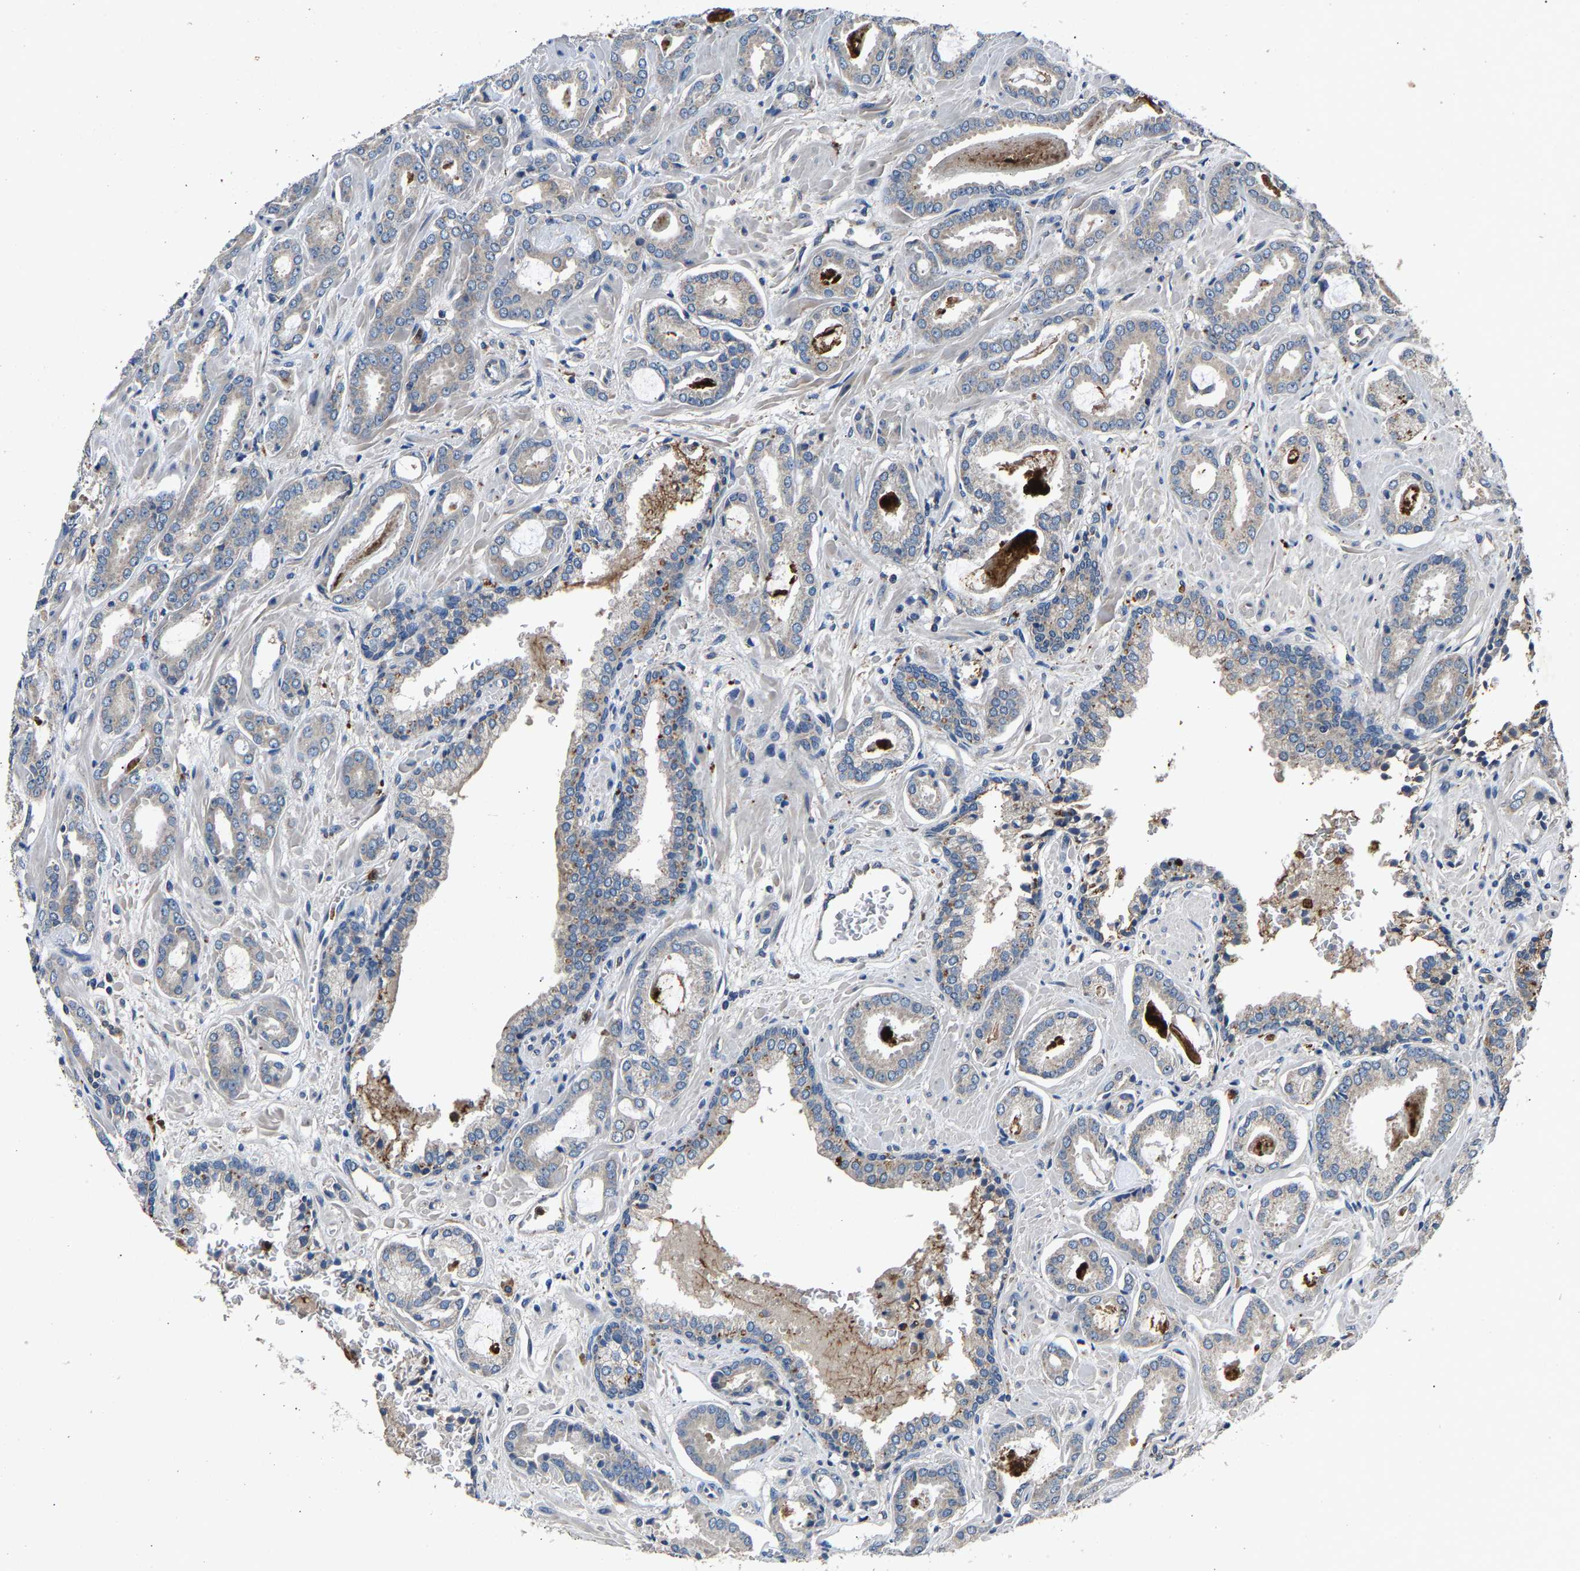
{"staining": {"intensity": "negative", "quantity": "none", "location": "none"}, "tissue": "prostate cancer", "cell_type": "Tumor cells", "image_type": "cancer", "snomed": [{"axis": "morphology", "description": "Adenocarcinoma, Low grade"}, {"axis": "topography", "description": "Prostate"}], "caption": "Immunohistochemistry photomicrograph of neoplastic tissue: prostate cancer stained with DAB reveals no significant protein staining in tumor cells. (DAB immunohistochemistry with hematoxylin counter stain).", "gene": "PPID", "patient": {"sex": "male", "age": 53}}